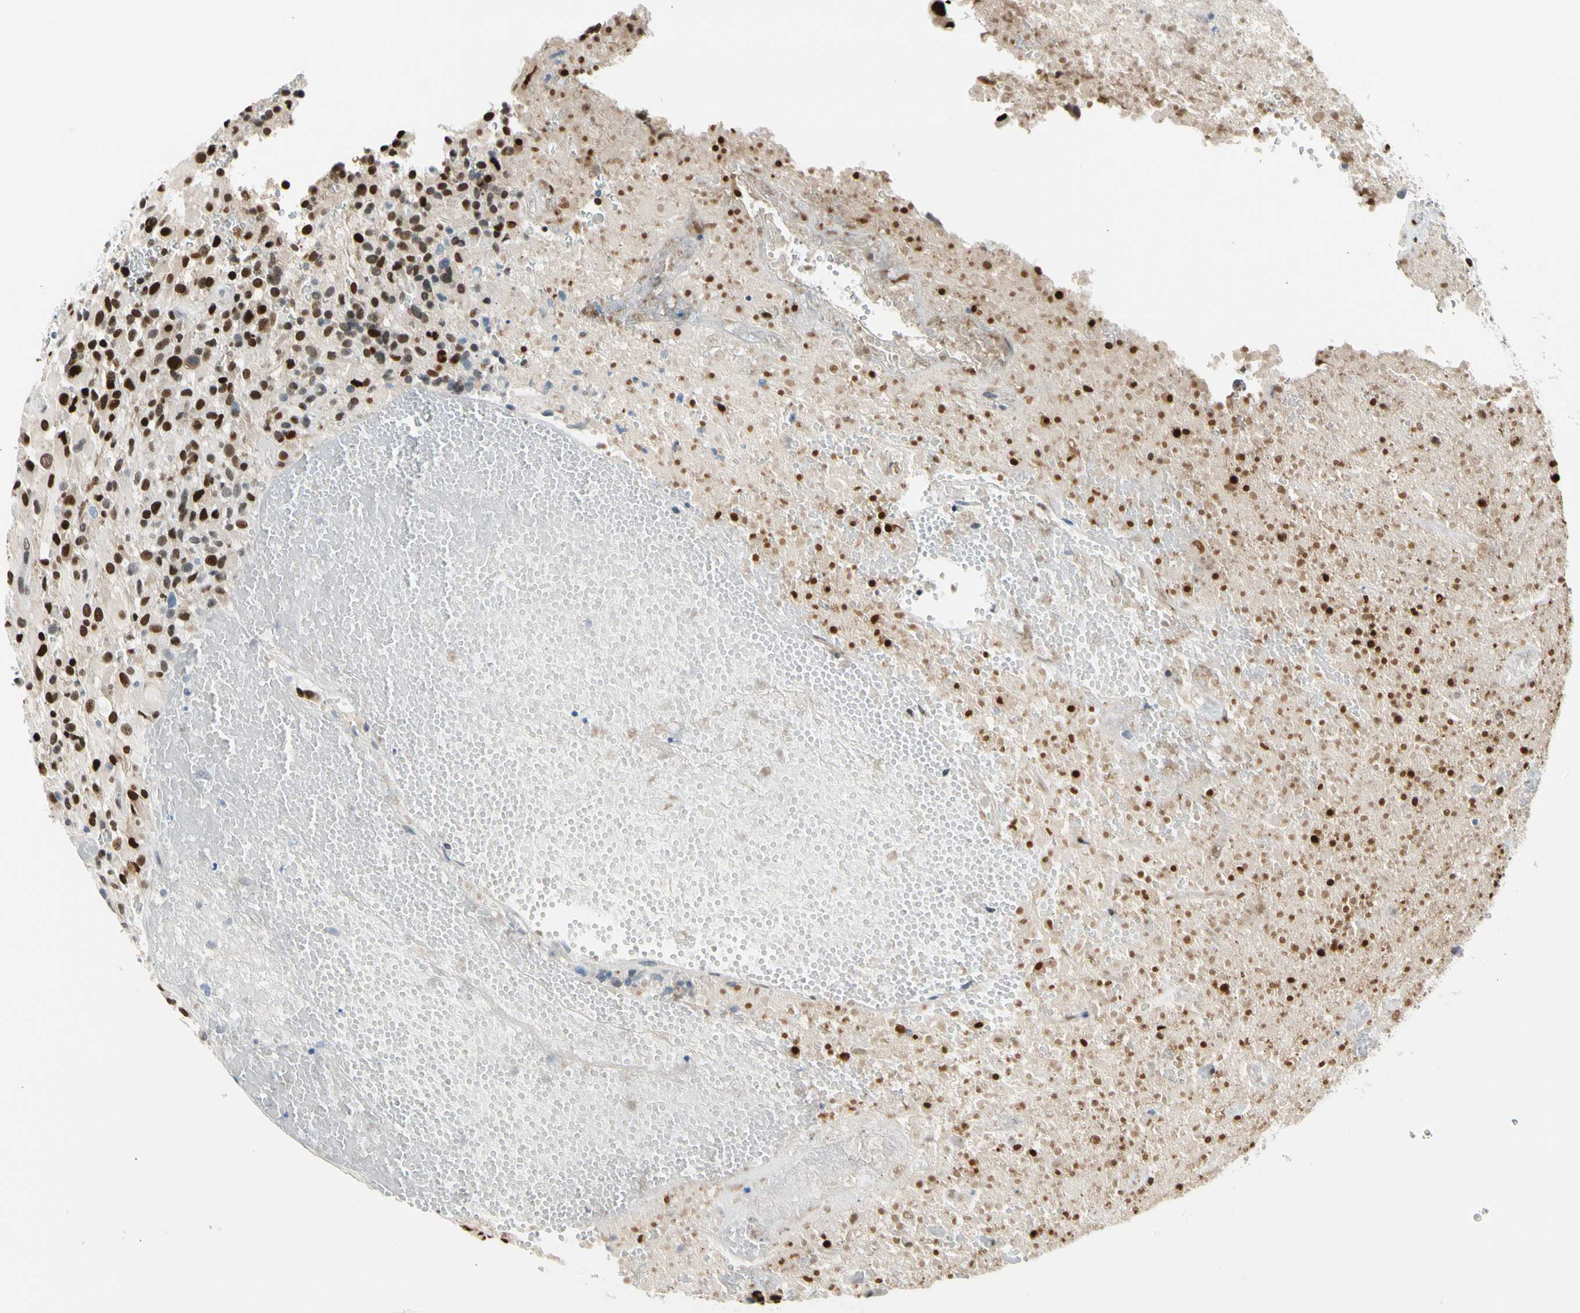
{"staining": {"intensity": "strong", "quantity": ">75%", "location": "nuclear"}, "tissue": "glioma", "cell_type": "Tumor cells", "image_type": "cancer", "snomed": [{"axis": "morphology", "description": "Glioma, malignant, High grade"}, {"axis": "topography", "description": "Brain"}], "caption": "Immunohistochemistry (IHC) of human glioma shows high levels of strong nuclear positivity in approximately >75% of tumor cells. Immunohistochemistry (IHC) stains the protein in brown and the nuclei are stained blue.", "gene": "NFIA", "patient": {"sex": "male", "age": 71}}